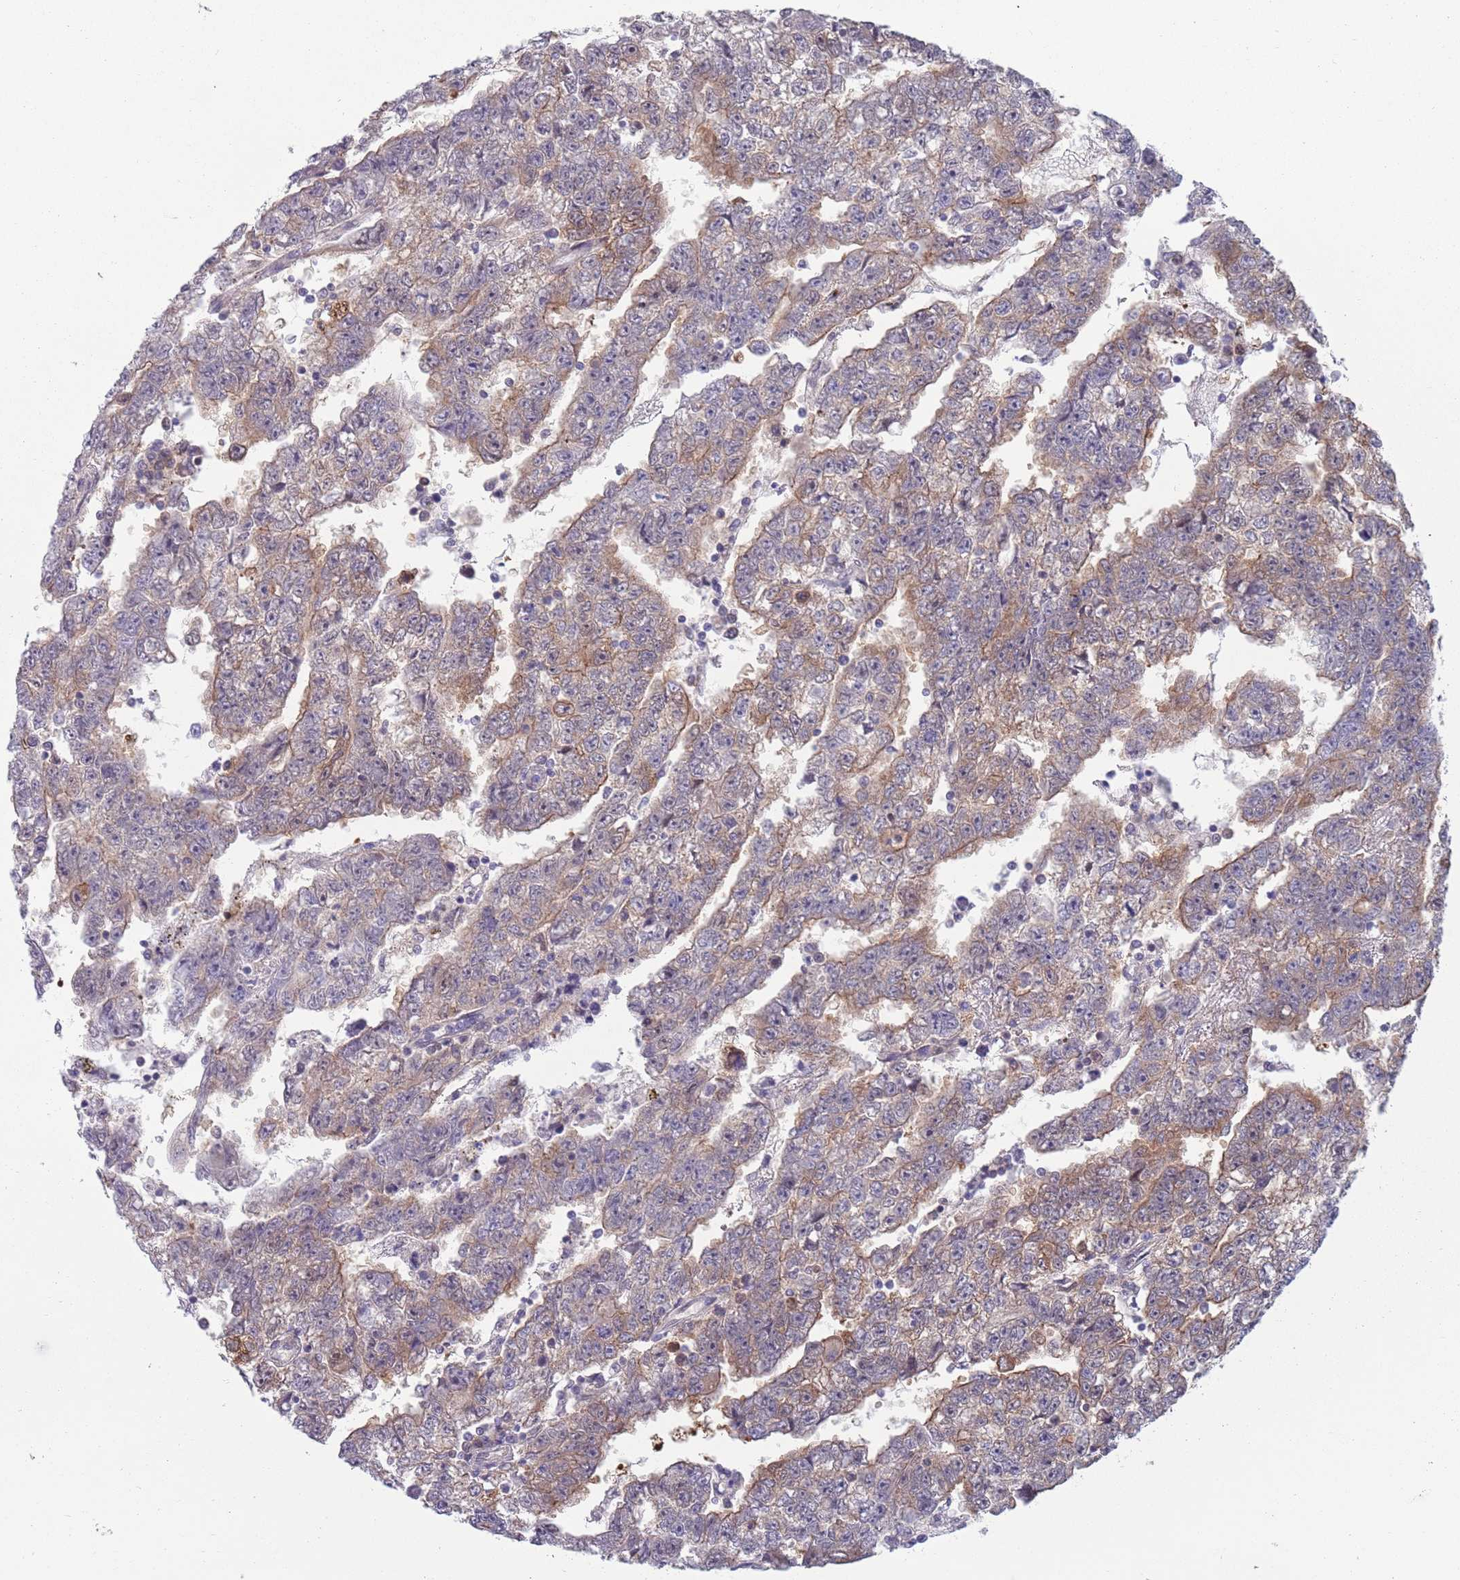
{"staining": {"intensity": "moderate", "quantity": "25%-75%", "location": "cytoplasmic/membranous"}, "tissue": "testis cancer", "cell_type": "Tumor cells", "image_type": "cancer", "snomed": [{"axis": "morphology", "description": "Carcinoma, Embryonal, NOS"}, {"axis": "topography", "description": "Testis"}], "caption": "This is an image of IHC staining of embryonal carcinoma (testis), which shows moderate expression in the cytoplasmic/membranous of tumor cells.", "gene": "CLNS1A", "patient": {"sex": "male", "age": 25}}